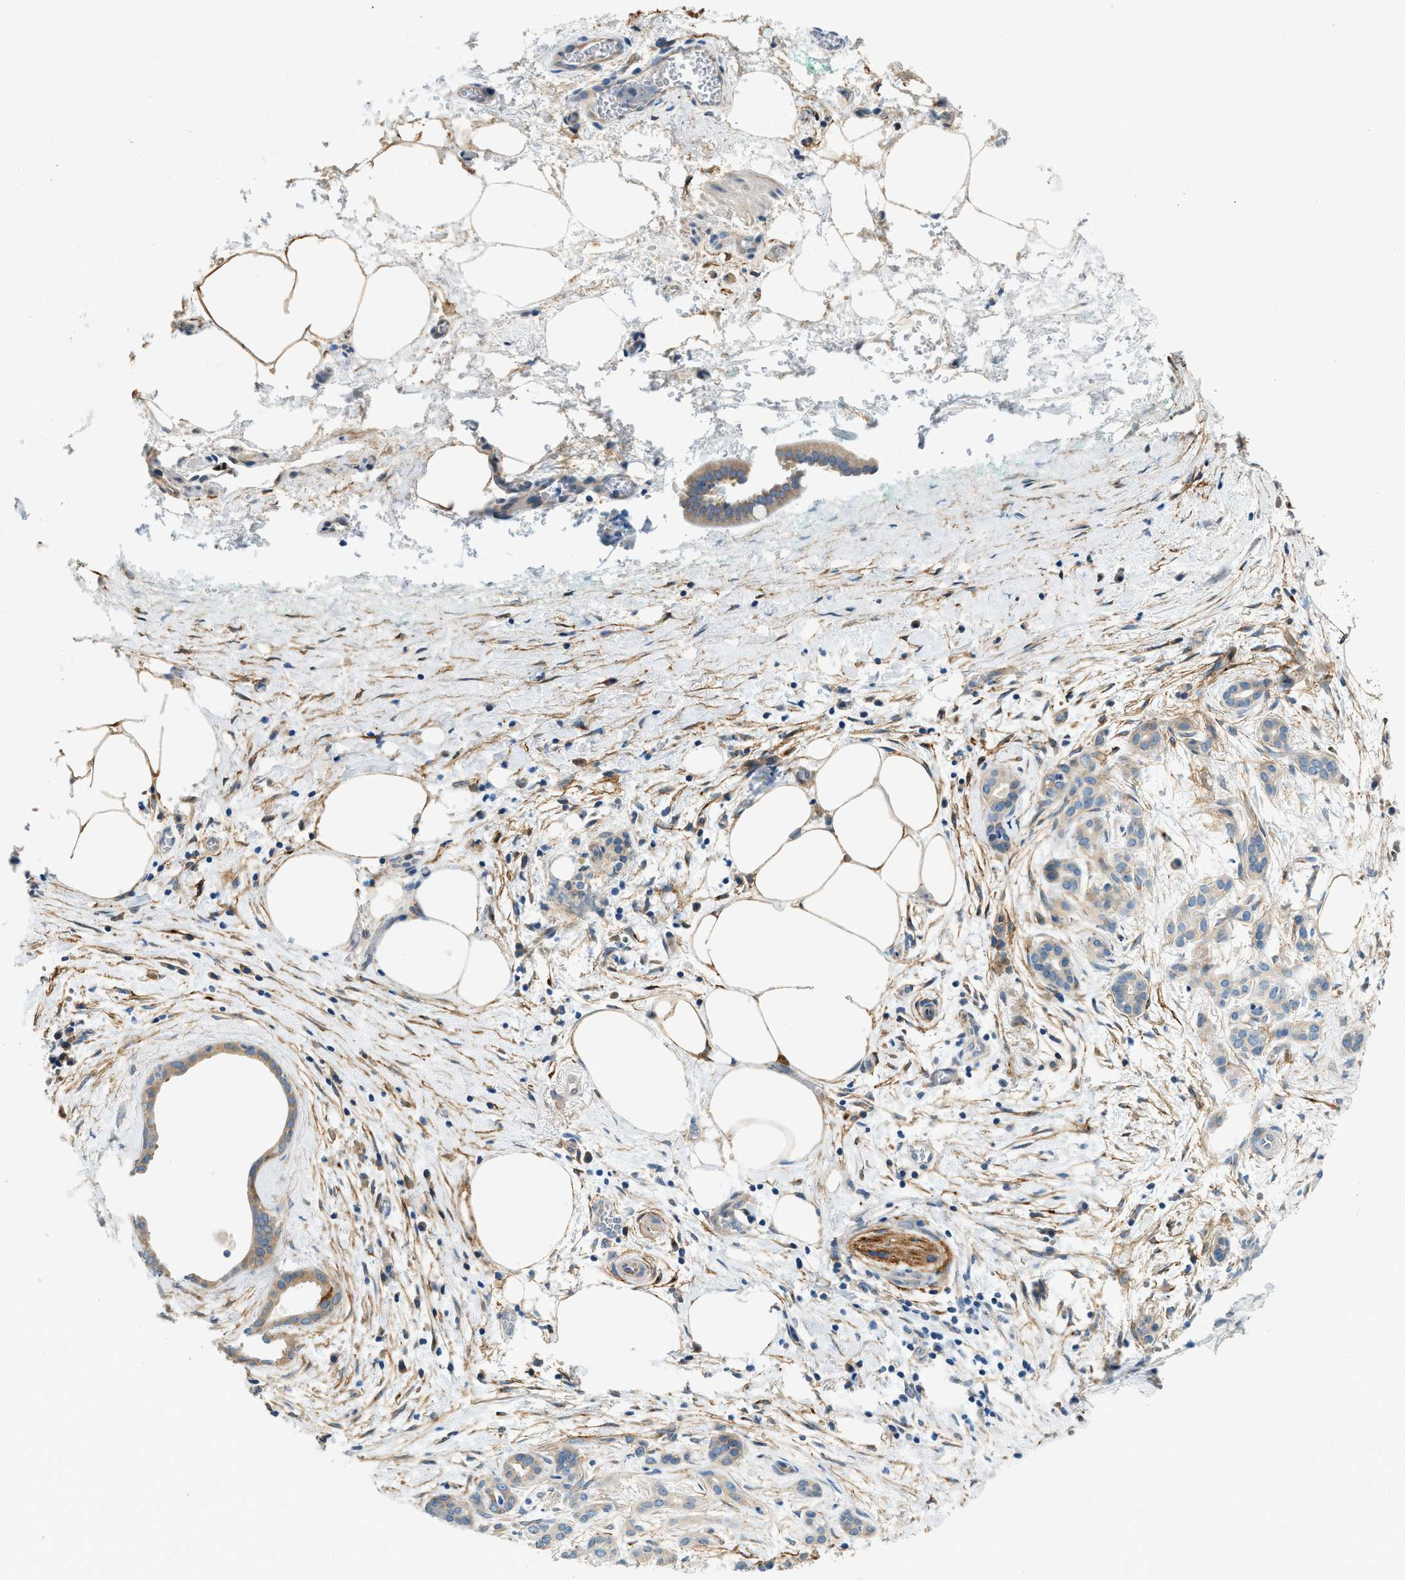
{"staining": {"intensity": "weak", "quantity": "<25%", "location": "cytoplasmic/membranous"}, "tissue": "pancreatic cancer", "cell_type": "Tumor cells", "image_type": "cancer", "snomed": [{"axis": "morphology", "description": "Adenocarcinoma, NOS"}, {"axis": "topography", "description": "Pancreas"}], "caption": "The micrograph demonstrates no staining of tumor cells in pancreatic cancer (adenocarcinoma). (Brightfield microscopy of DAB immunohistochemistry at high magnification).", "gene": "ZNF367", "patient": {"sex": "female", "age": 70}}